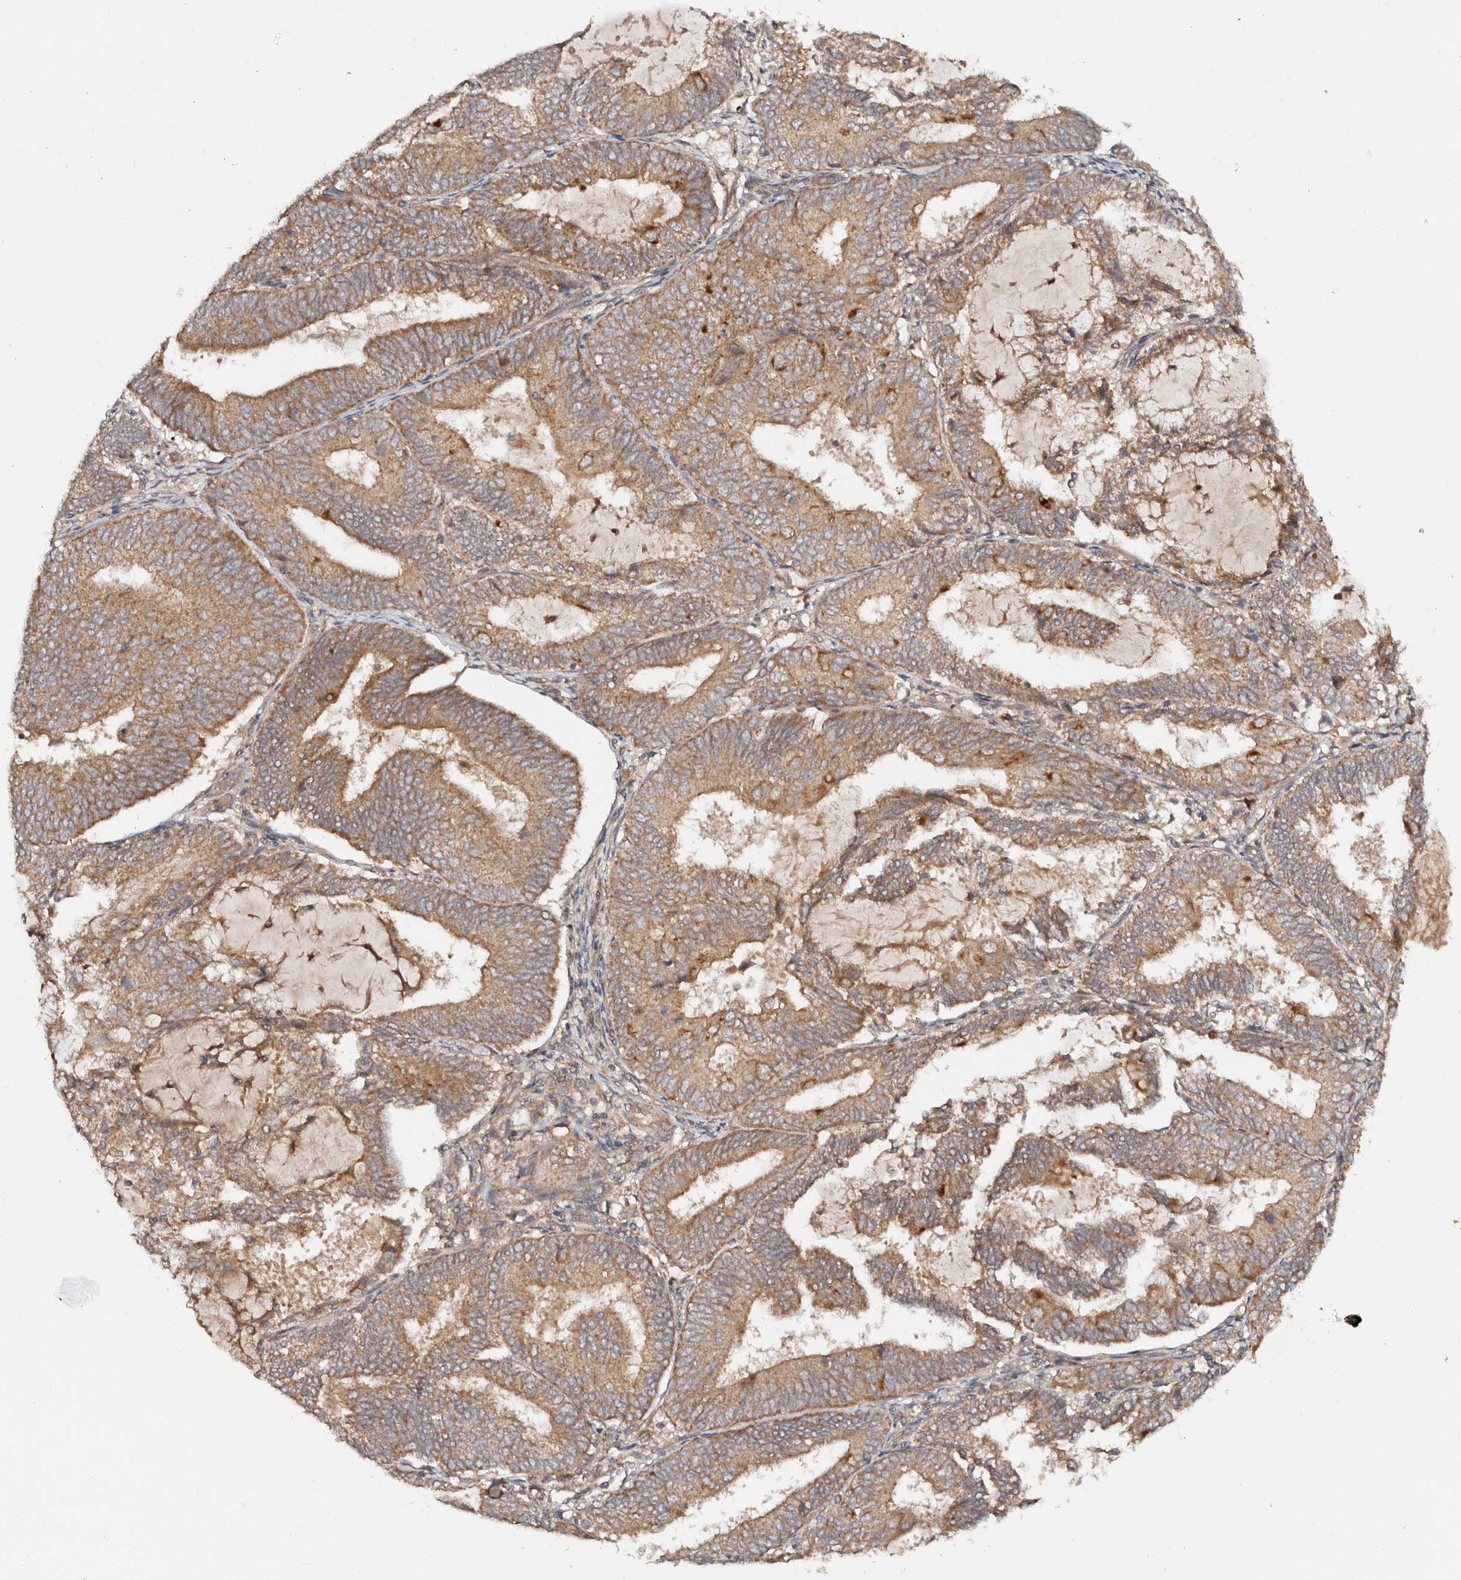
{"staining": {"intensity": "moderate", "quantity": ">75%", "location": "cytoplasmic/membranous"}, "tissue": "endometrial cancer", "cell_type": "Tumor cells", "image_type": "cancer", "snomed": [{"axis": "morphology", "description": "Adenocarcinoma, NOS"}, {"axis": "topography", "description": "Endometrium"}], "caption": "The photomicrograph demonstrates staining of adenocarcinoma (endometrial), revealing moderate cytoplasmic/membranous protein staining (brown color) within tumor cells. (IHC, brightfield microscopy, high magnification).", "gene": "DENND11", "patient": {"sex": "female", "age": 81}}